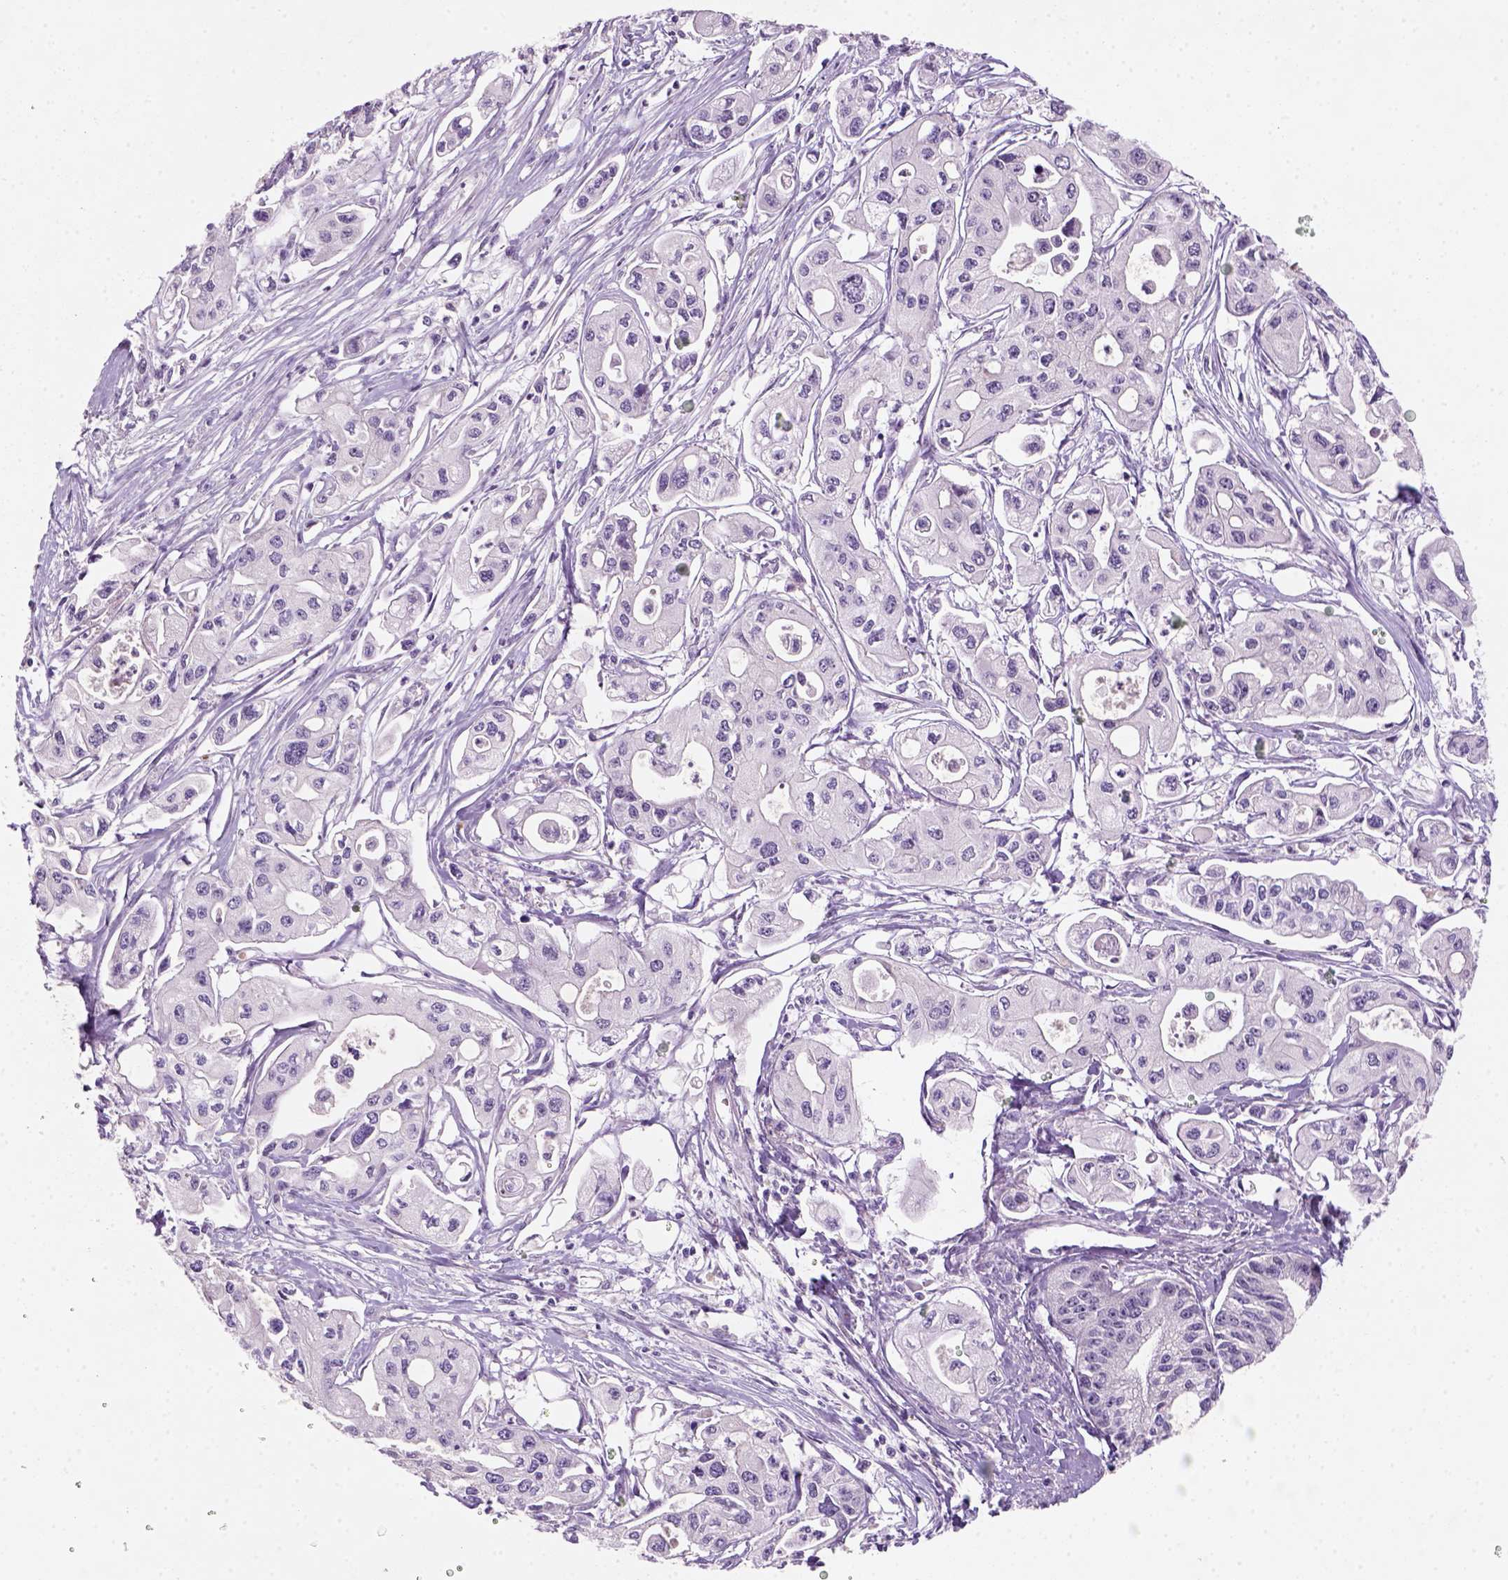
{"staining": {"intensity": "negative", "quantity": "none", "location": "none"}, "tissue": "pancreatic cancer", "cell_type": "Tumor cells", "image_type": "cancer", "snomed": [{"axis": "morphology", "description": "Adenocarcinoma, NOS"}, {"axis": "topography", "description": "Pancreas"}], "caption": "High power microscopy photomicrograph of an immunohistochemistry photomicrograph of adenocarcinoma (pancreatic), revealing no significant expression in tumor cells. (DAB IHC, high magnification).", "gene": "ZMAT4", "patient": {"sex": "male", "age": 70}}